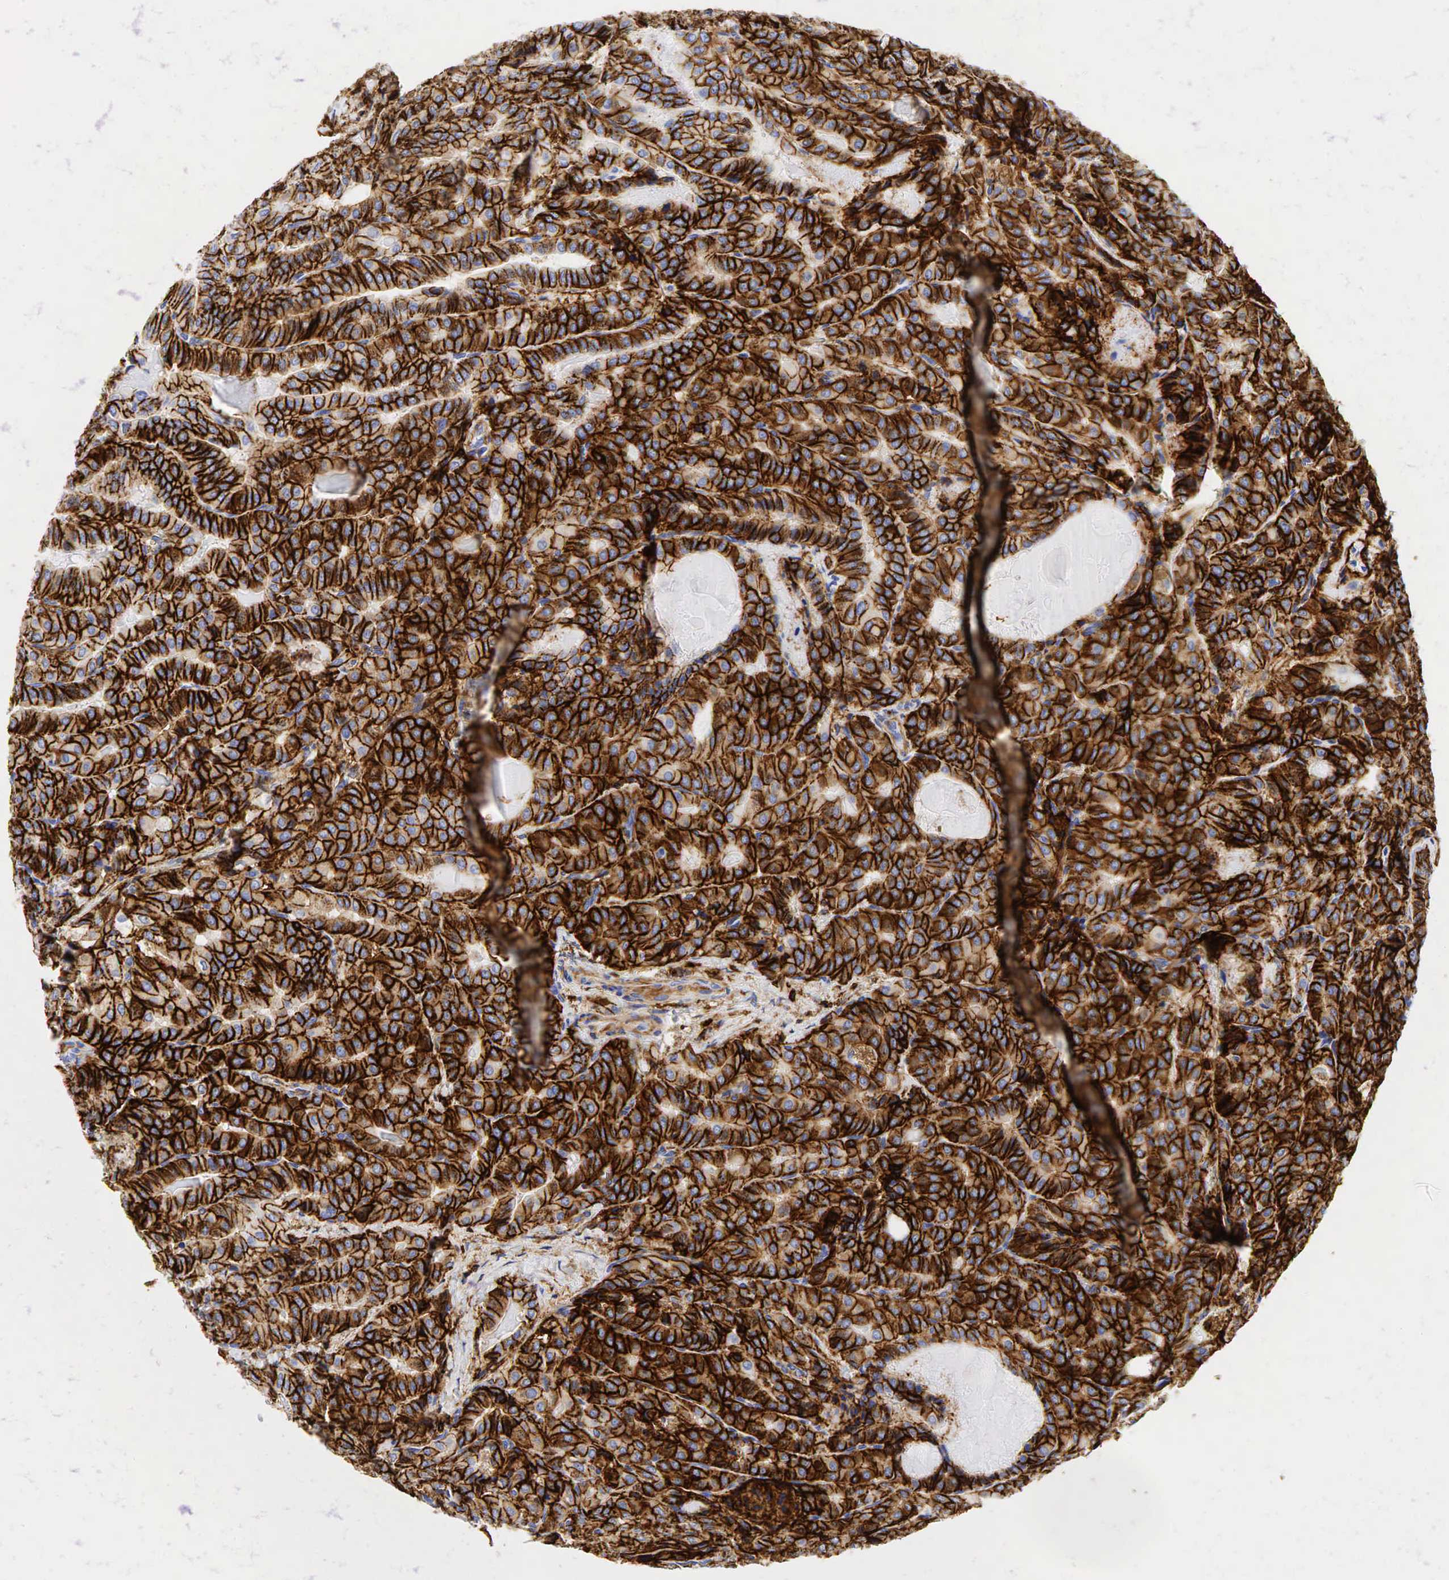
{"staining": {"intensity": "moderate", "quantity": ">75%", "location": "cytoplasmic/membranous"}, "tissue": "thyroid cancer", "cell_type": "Tumor cells", "image_type": "cancer", "snomed": [{"axis": "morphology", "description": "Papillary adenocarcinoma, NOS"}, {"axis": "topography", "description": "Thyroid gland"}], "caption": "DAB immunohistochemical staining of thyroid papillary adenocarcinoma displays moderate cytoplasmic/membranous protein positivity in approximately >75% of tumor cells. The staining was performed using DAB (3,3'-diaminobenzidine) to visualize the protein expression in brown, while the nuclei were stained in blue with hematoxylin (Magnification: 20x).", "gene": "CD44", "patient": {"sex": "female", "age": 71}}